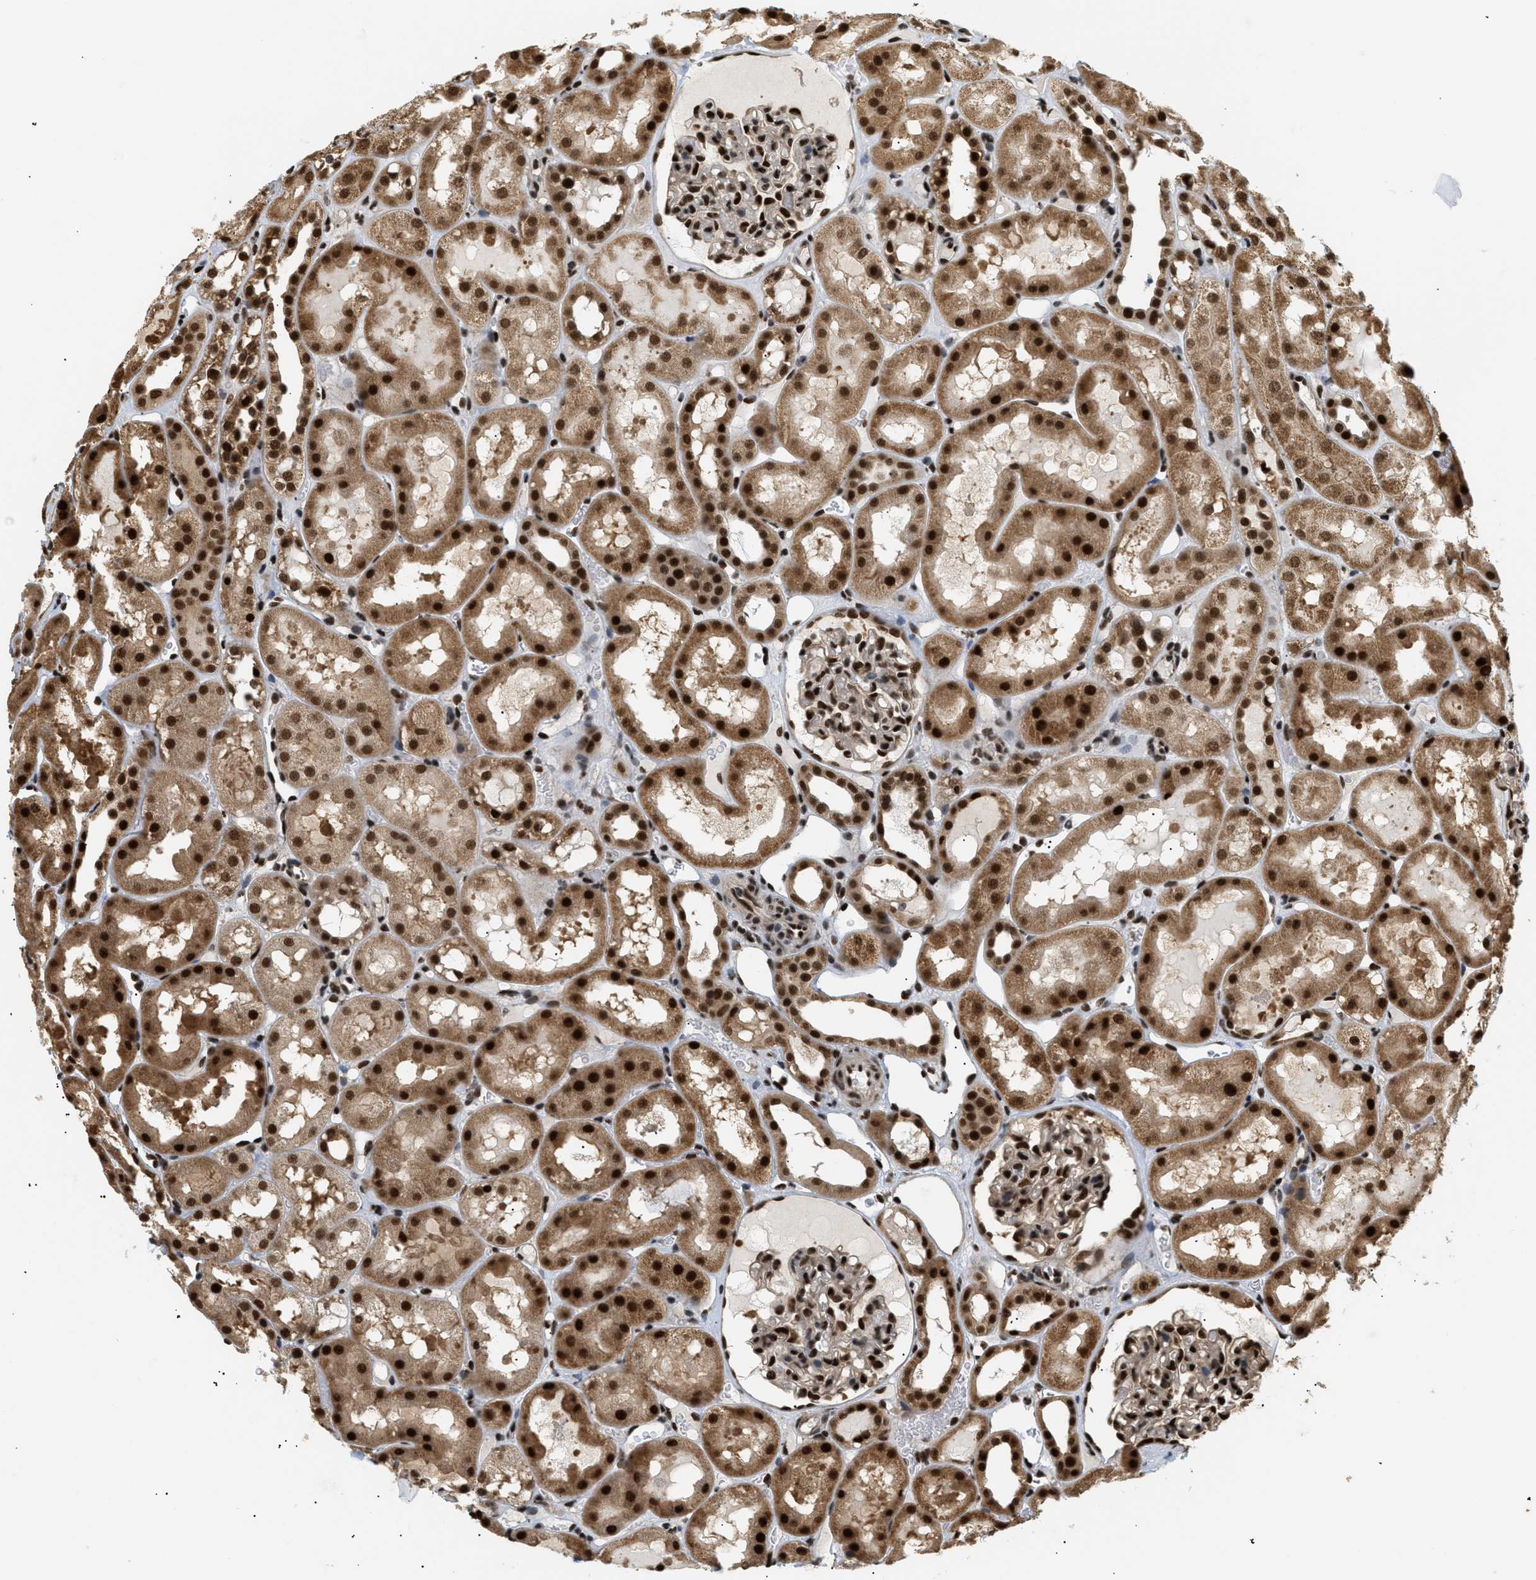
{"staining": {"intensity": "strong", "quantity": "25%-75%", "location": "cytoplasmic/membranous,nuclear"}, "tissue": "kidney", "cell_type": "Cells in glomeruli", "image_type": "normal", "snomed": [{"axis": "morphology", "description": "Normal tissue, NOS"}, {"axis": "topography", "description": "Kidney"}, {"axis": "topography", "description": "Urinary bladder"}], "caption": "Kidney stained with a brown dye exhibits strong cytoplasmic/membranous,nuclear positive positivity in approximately 25%-75% of cells in glomeruli.", "gene": "RBM5", "patient": {"sex": "male", "age": 16}}